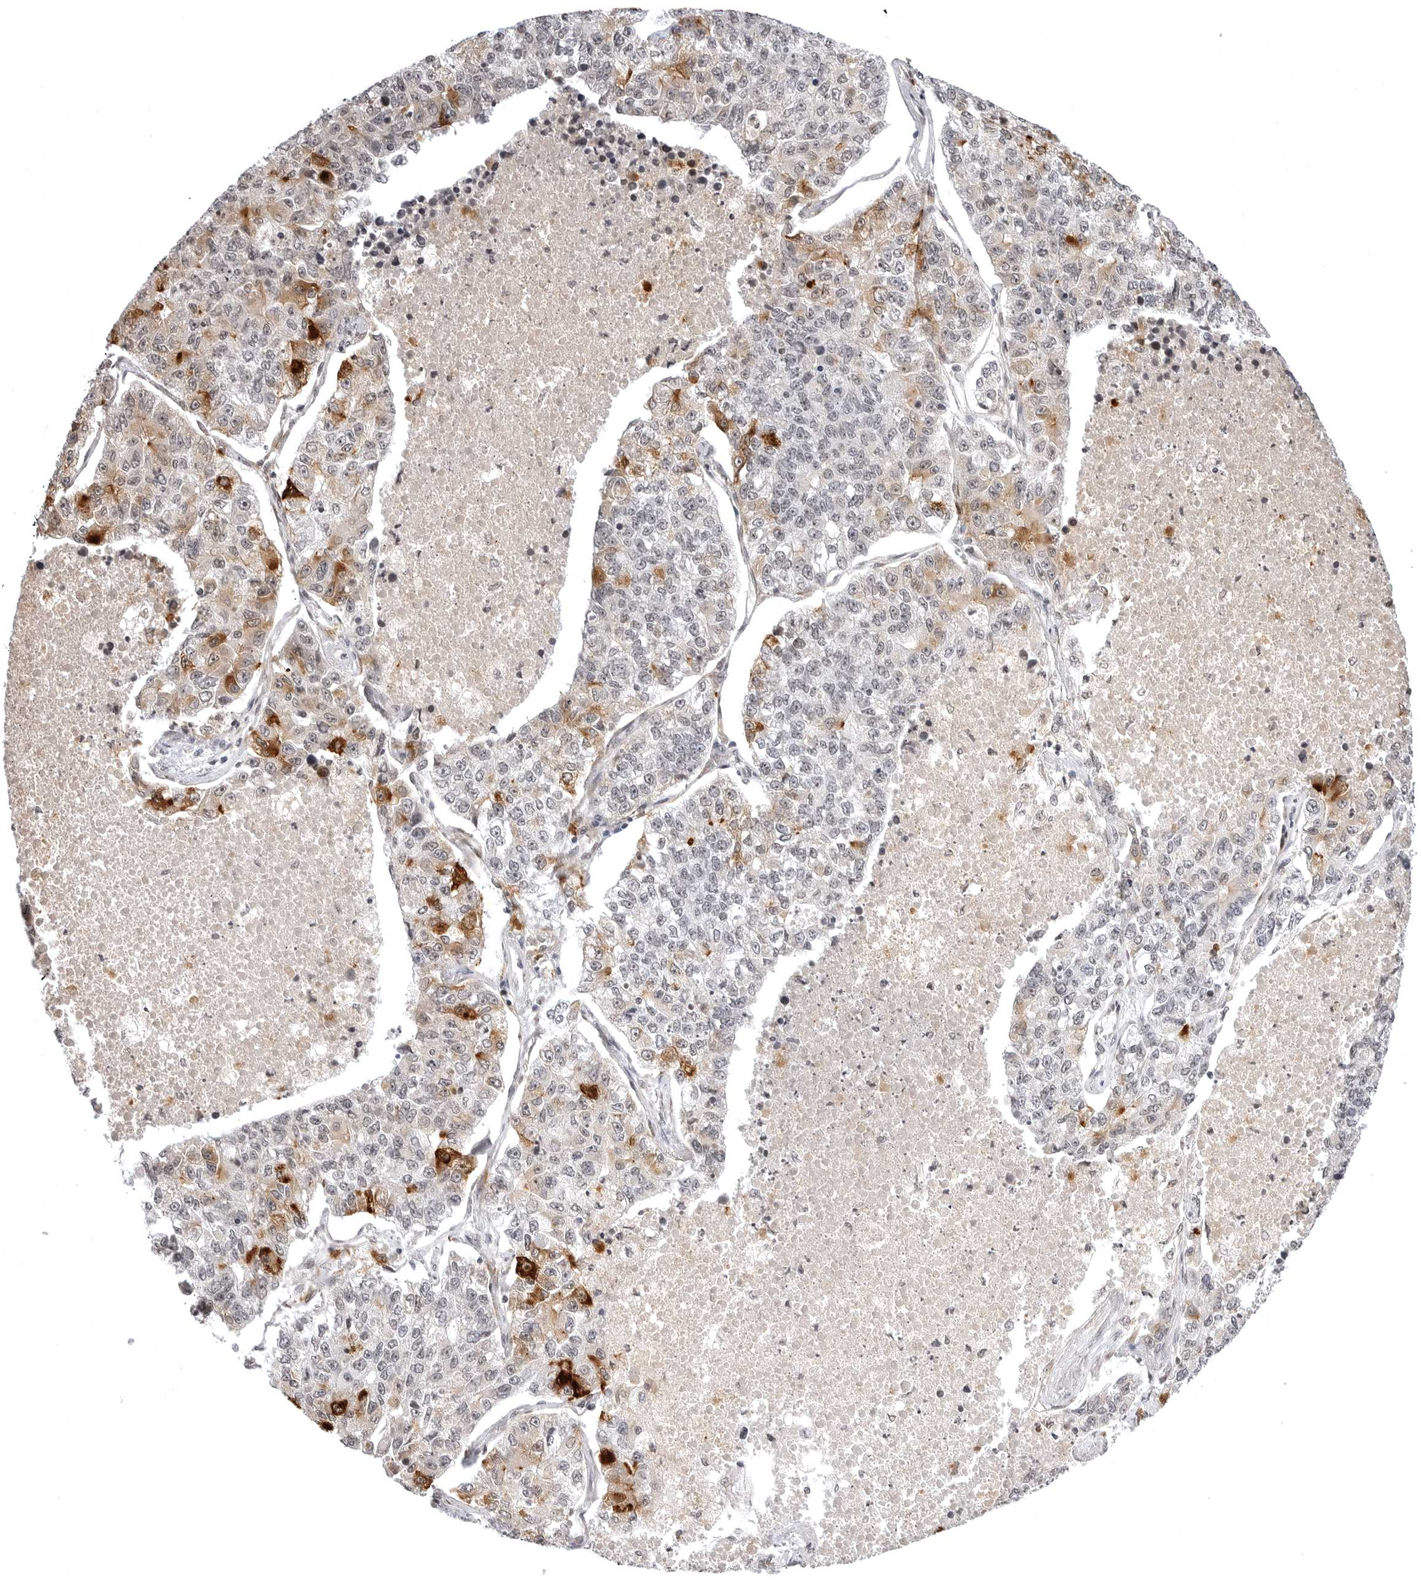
{"staining": {"intensity": "moderate", "quantity": "<25%", "location": "cytoplasmic/membranous"}, "tissue": "lung cancer", "cell_type": "Tumor cells", "image_type": "cancer", "snomed": [{"axis": "morphology", "description": "Adenocarcinoma, NOS"}, {"axis": "topography", "description": "Lung"}], "caption": "Protein staining by immunohistochemistry exhibits moderate cytoplasmic/membranous expression in about <25% of tumor cells in lung adenocarcinoma.", "gene": "PHF3", "patient": {"sex": "male", "age": 49}}